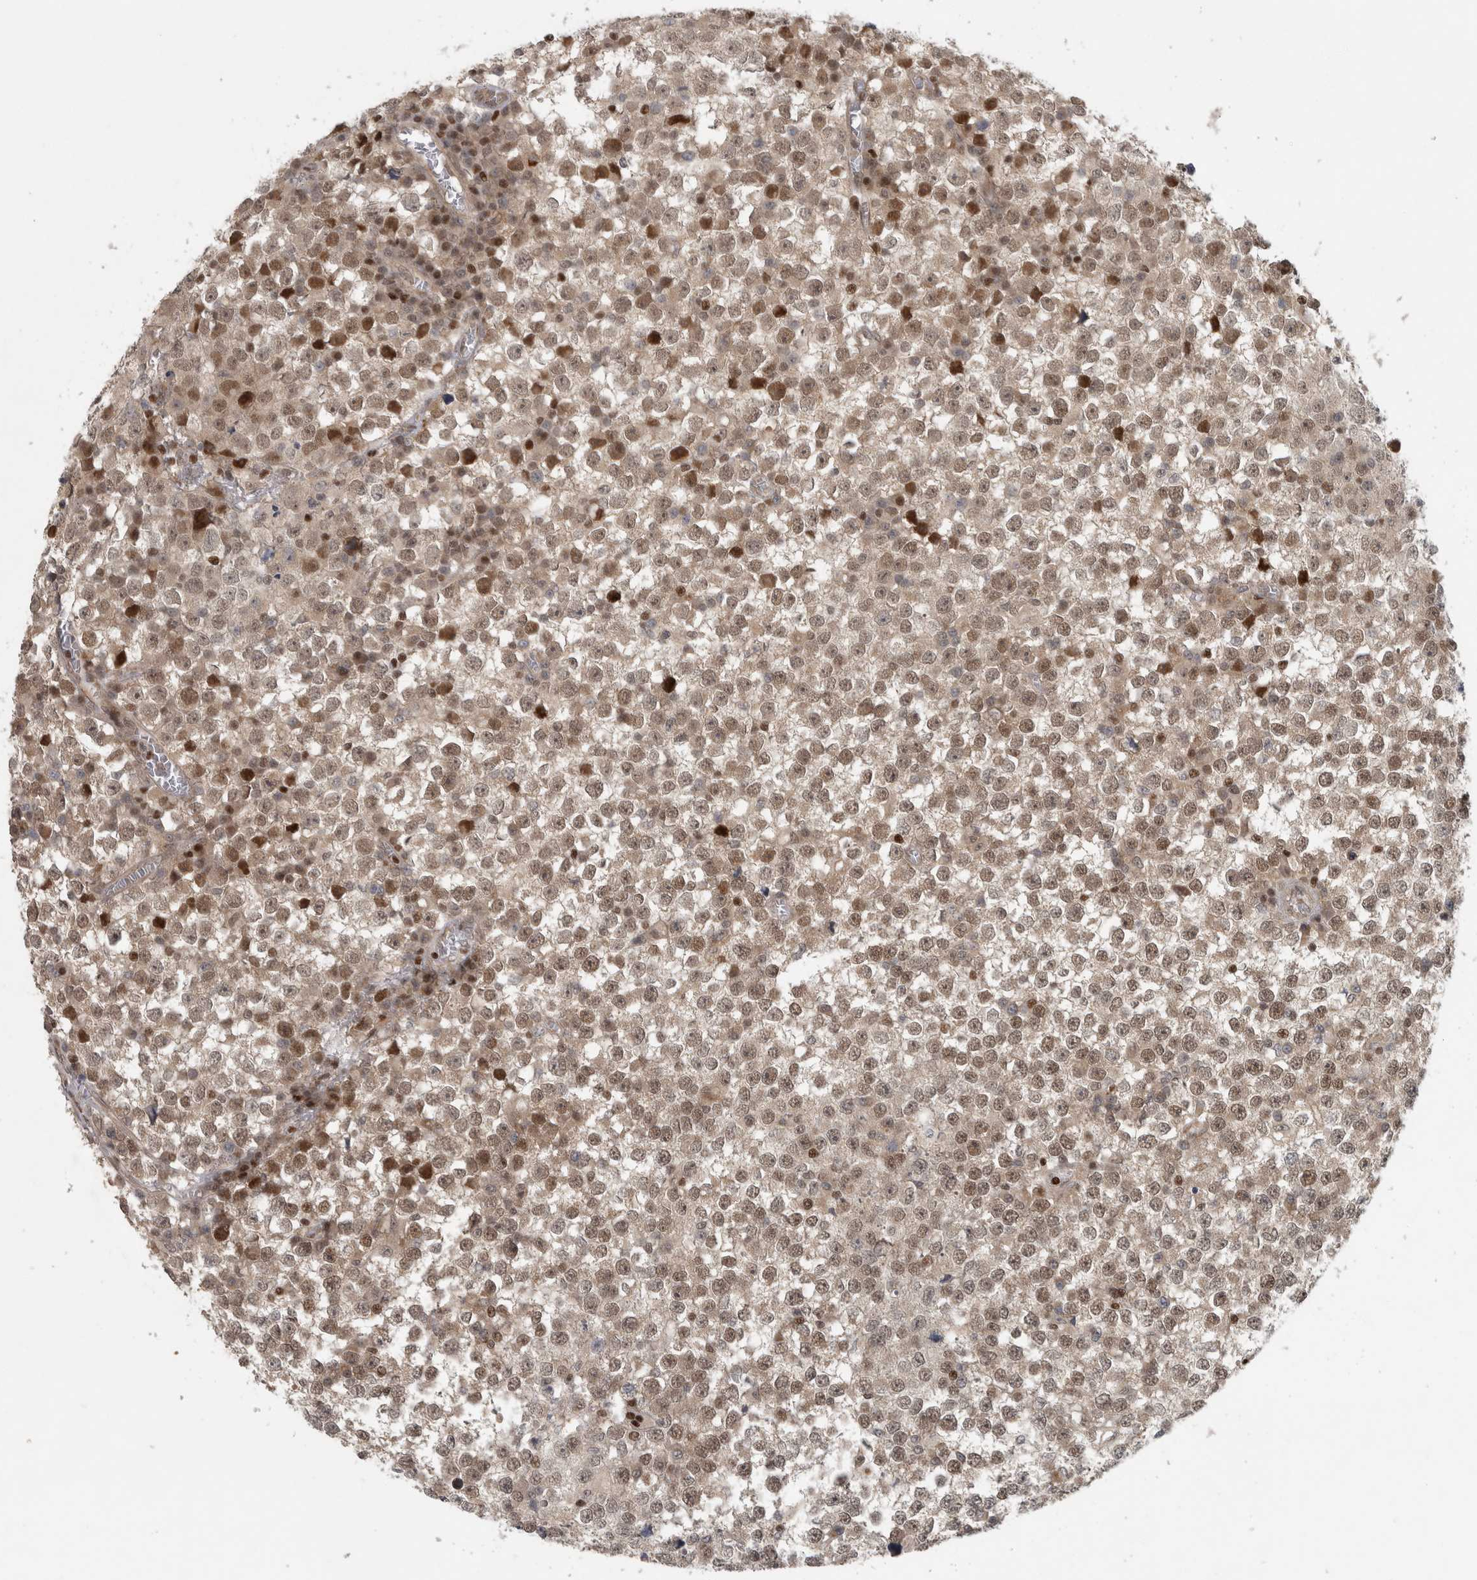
{"staining": {"intensity": "moderate", "quantity": ">75%", "location": "cytoplasmic/membranous,nuclear"}, "tissue": "testis cancer", "cell_type": "Tumor cells", "image_type": "cancer", "snomed": [{"axis": "morphology", "description": "Seminoma, NOS"}, {"axis": "topography", "description": "Testis"}], "caption": "High-magnification brightfield microscopy of testis cancer stained with DAB (brown) and counterstained with hematoxylin (blue). tumor cells exhibit moderate cytoplasmic/membranous and nuclear positivity is appreciated in about>75% of cells. (DAB (3,3'-diaminobenzidine) IHC with brightfield microscopy, high magnification).", "gene": "KDM8", "patient": {"sex": "male", "age": 65}}